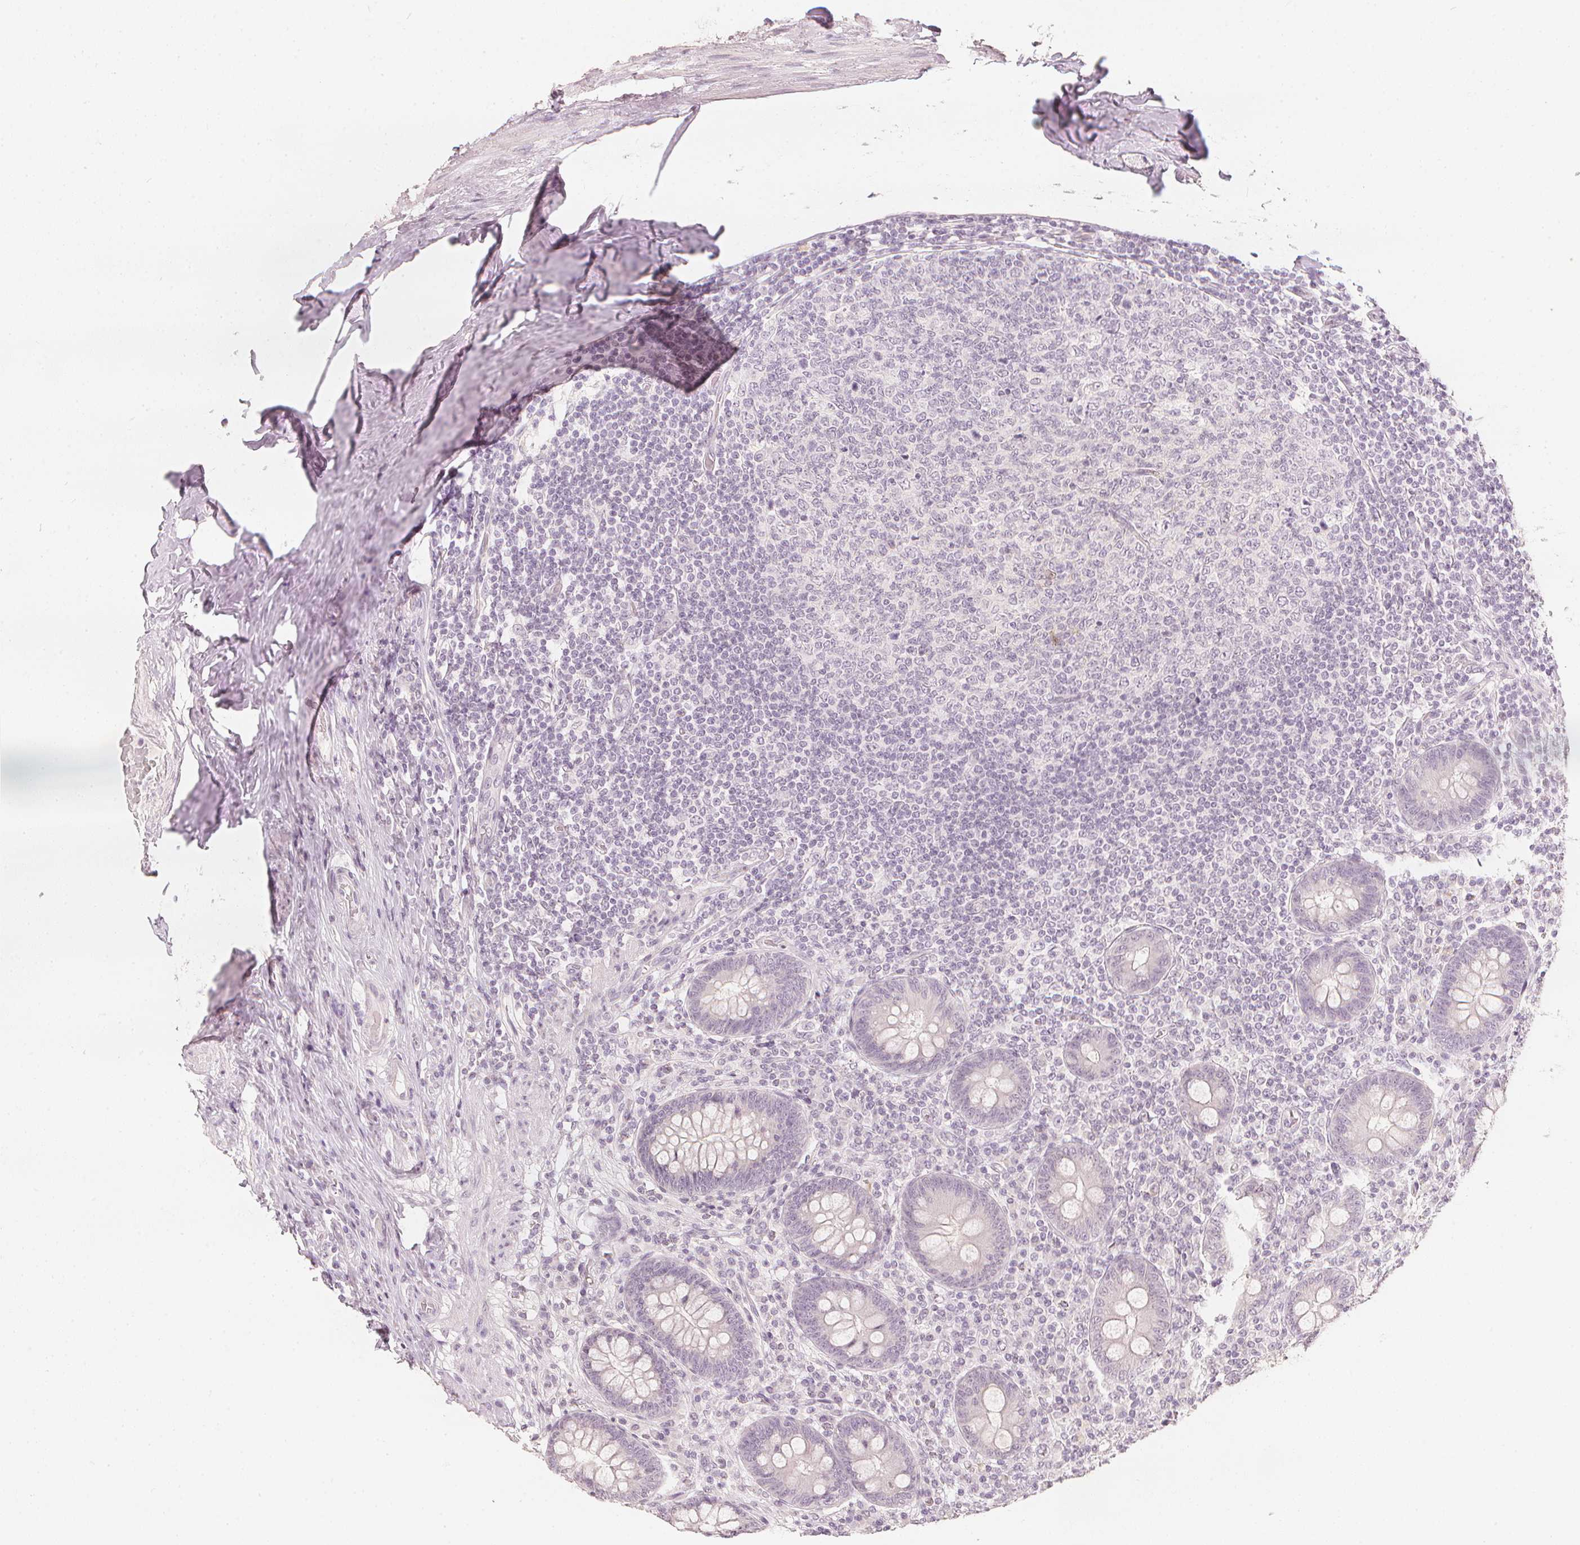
{"staining": {"intensity": "negative", "quantity": "none", "location": "none"}, "tissue": "appendix", "cell_type": "Glandular cells", "image_type": "normal", "snomed": [{"axis": "morphology", "description": "Normal tissue, NOS"}, {"axis": "topography", "description": "Appendix"}], "caption": "Glandular cells are negative for brown protein staining in normal appendix. (Immunohistochemistry (ihc), brightfield microscopy, high magnification).", "gene": "CALB1", "patient": {"sex": "male", "age": 71}}